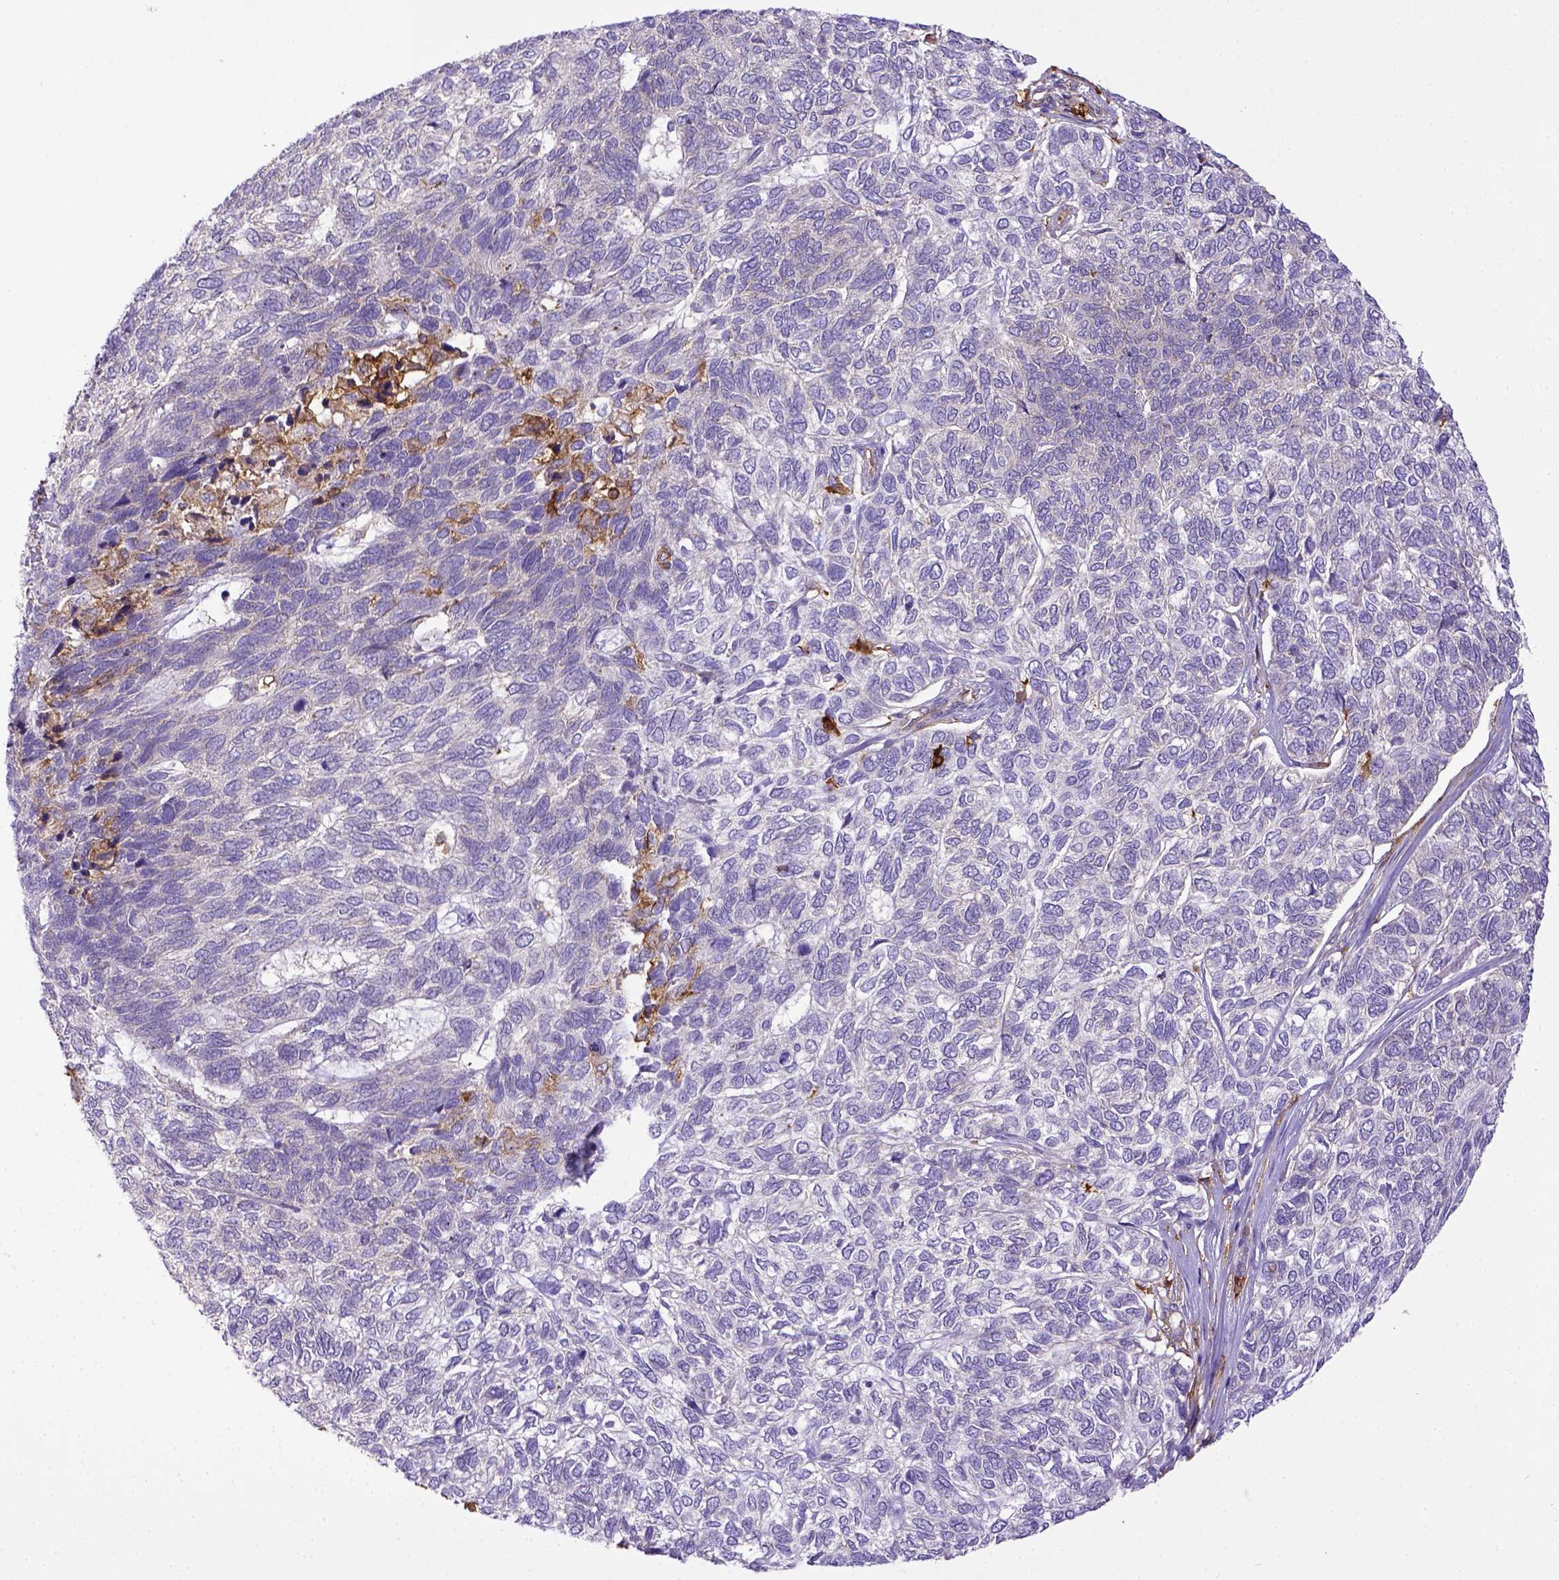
{"staining": {"intensity": "negative", "quantity": "none", "location": "none"}, "tissue": "skin cancer", "cell_type": "Tumor cells", "image_type": "cancer", "snomed": [{"axis": "morphology", "description": "Basal cell carcinoma"}, {"axis": "topography", "description": "Skin"}], "caption": "A high-resolution histopathology image shows immunohistochemistry (IHC) staining of skin basal cell carcinoma, which shows no significant staining in tumor cells. Nuclei are stained in blue.", "gene": "CD40", "patient": {"sex": "female", "age": 65}}